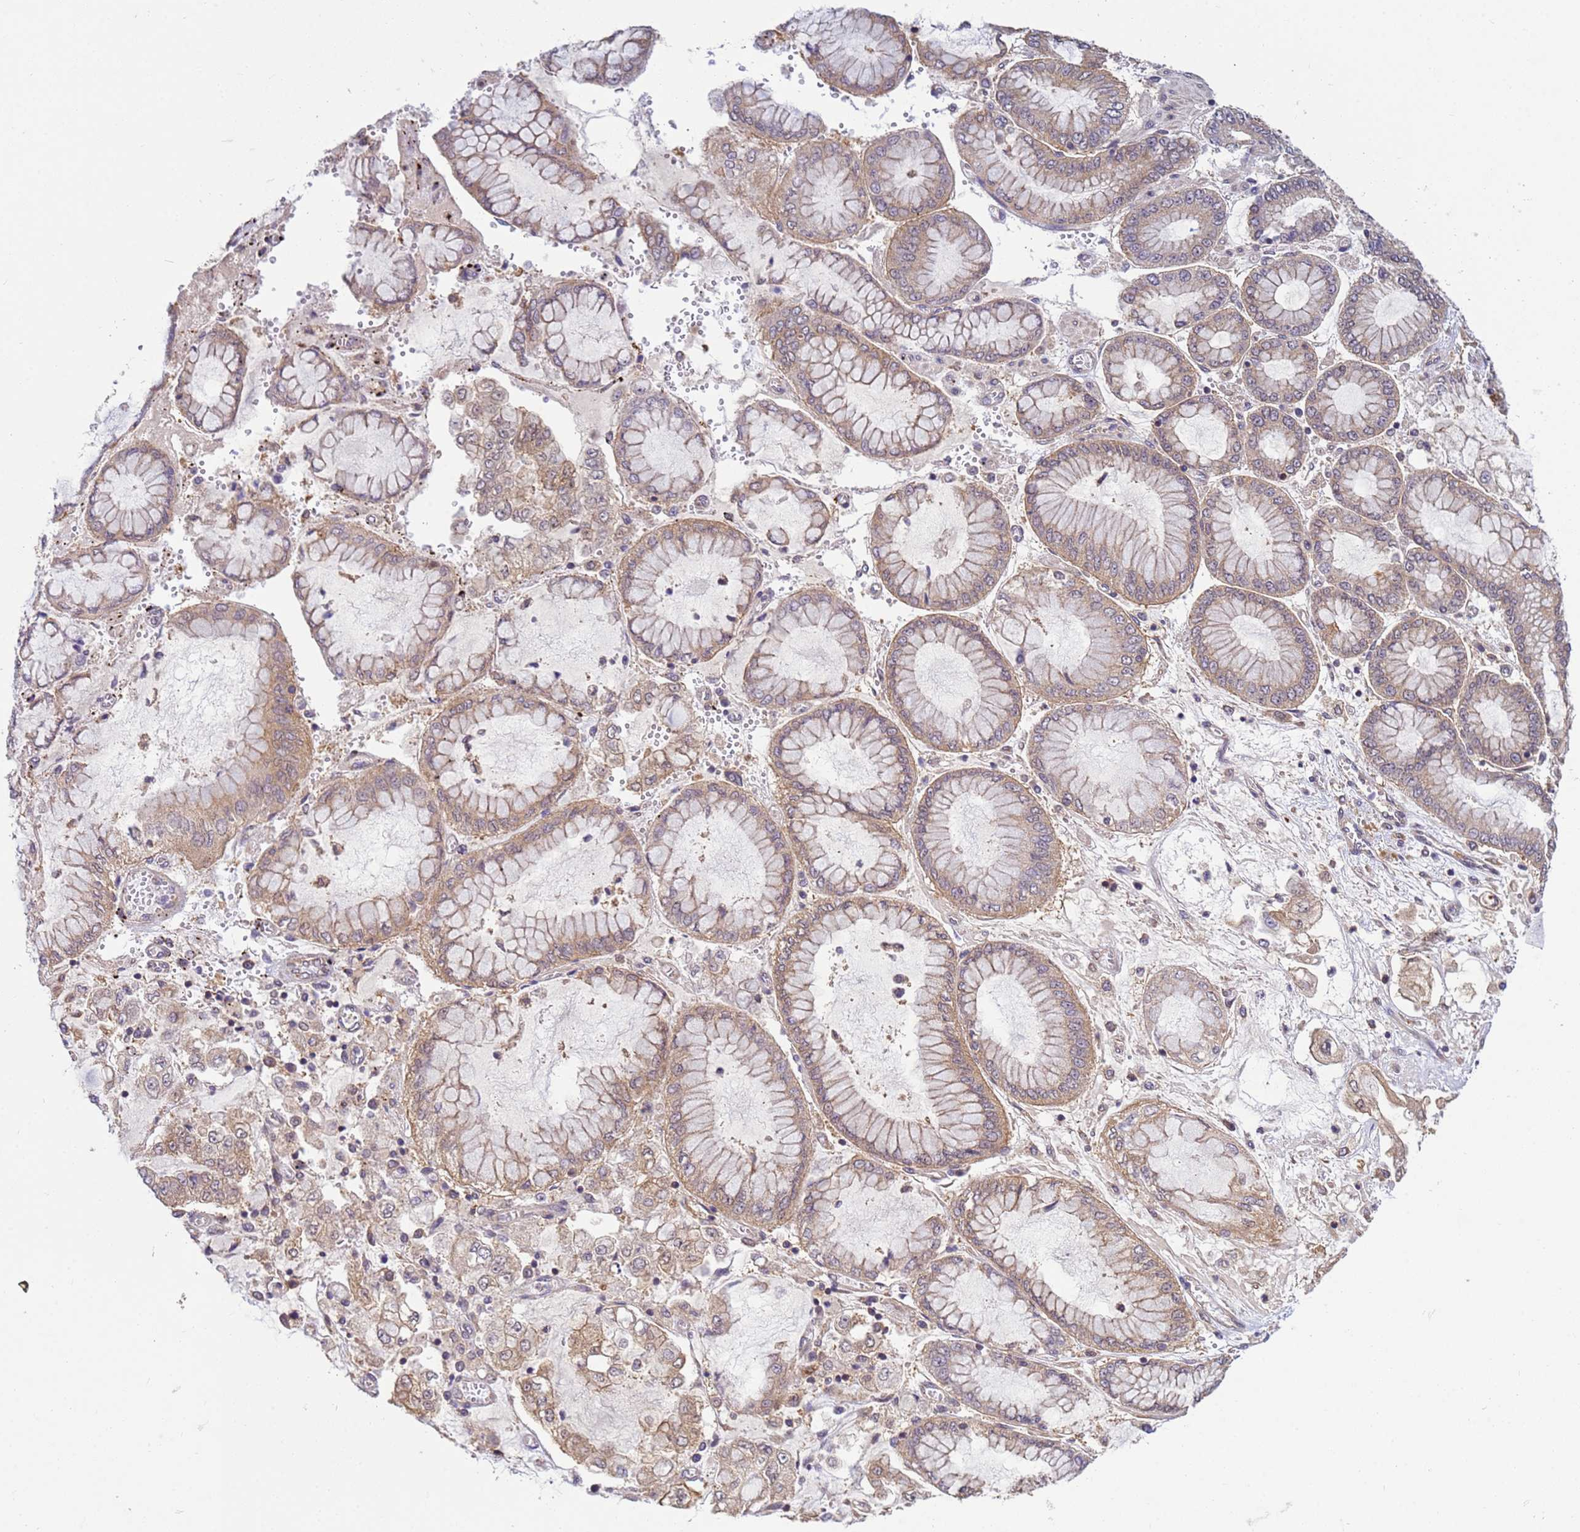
{"staining": {"intensity": "weak", "quantity": "25%-75%", "location": "cytoplasmic/membranous"}, "tissue": "stomach cancer", "cell_type": "Tumor cells", "image_type": "cancer", "snomed": [{"axis": "morphology", "description": "Adenocarcinoma, NOS"}, {"axis": "topography", "description": "Stomach"}], "caption": "Stomach cancer (adenocarcinoma) stained for a protein (brown) exhibits weak cytoplasmic/membranous positive staining in about 25%-75% of tumor cells.", "gene": "NPEPPS", "patient": {"sex": "male", "age": 76}}